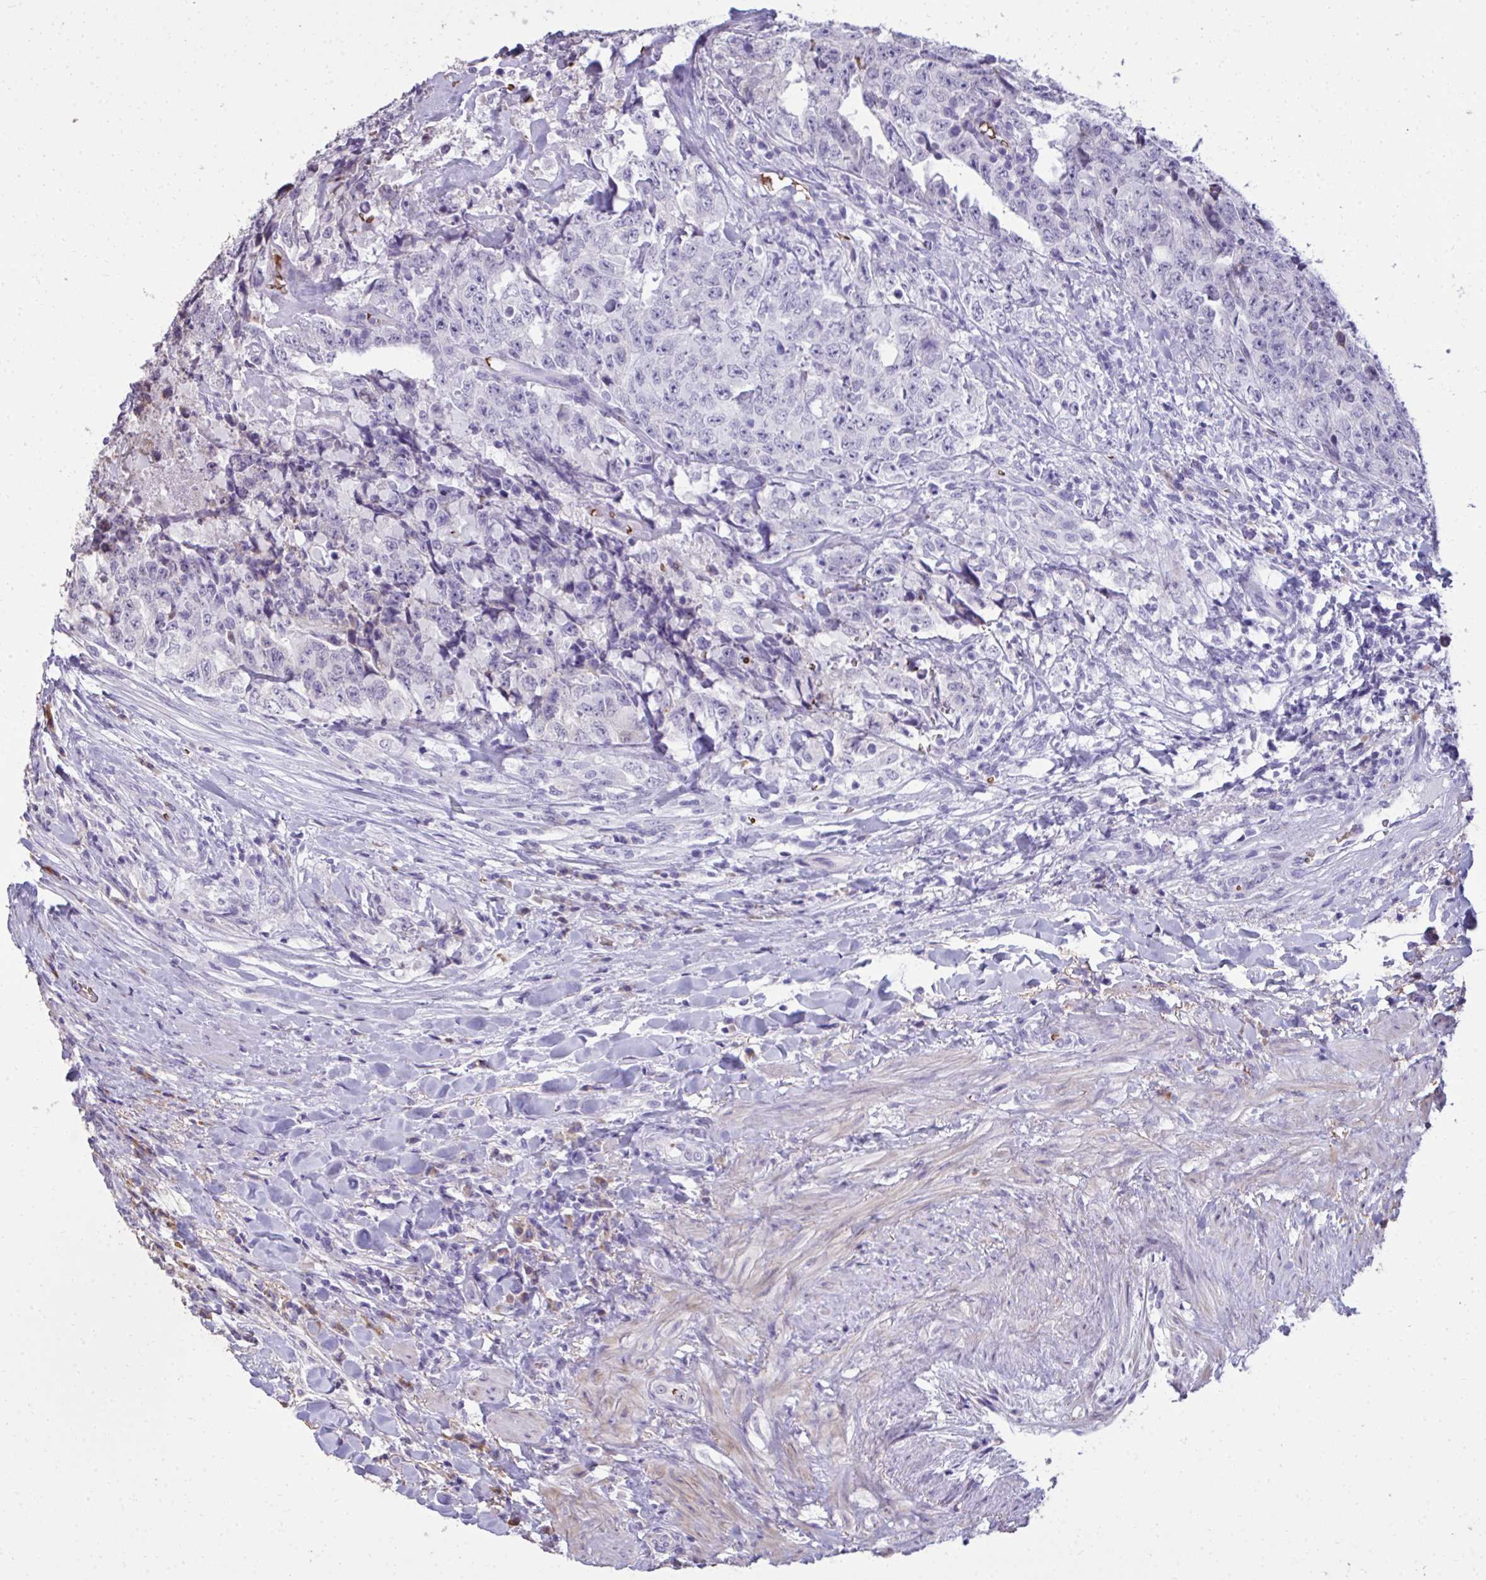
{"staining": {"intensity": "negative", "quantity": "none", "location": "none"}, "tissue": "testis cancer", "cell_type": "Tumor cells", "image_type": "cancer", "snomed": [{"axis": "morphology", "description": "Carcinoma, Embryonal, NOS"}, {"axis": "topography", "description": "Testis"}], "caption": "Immunohistochemical staining of testis cancer shows no significant staining in tumor cells.", "gene": "FIBCD1", "patient": {"sex": "male", "age": 24}}